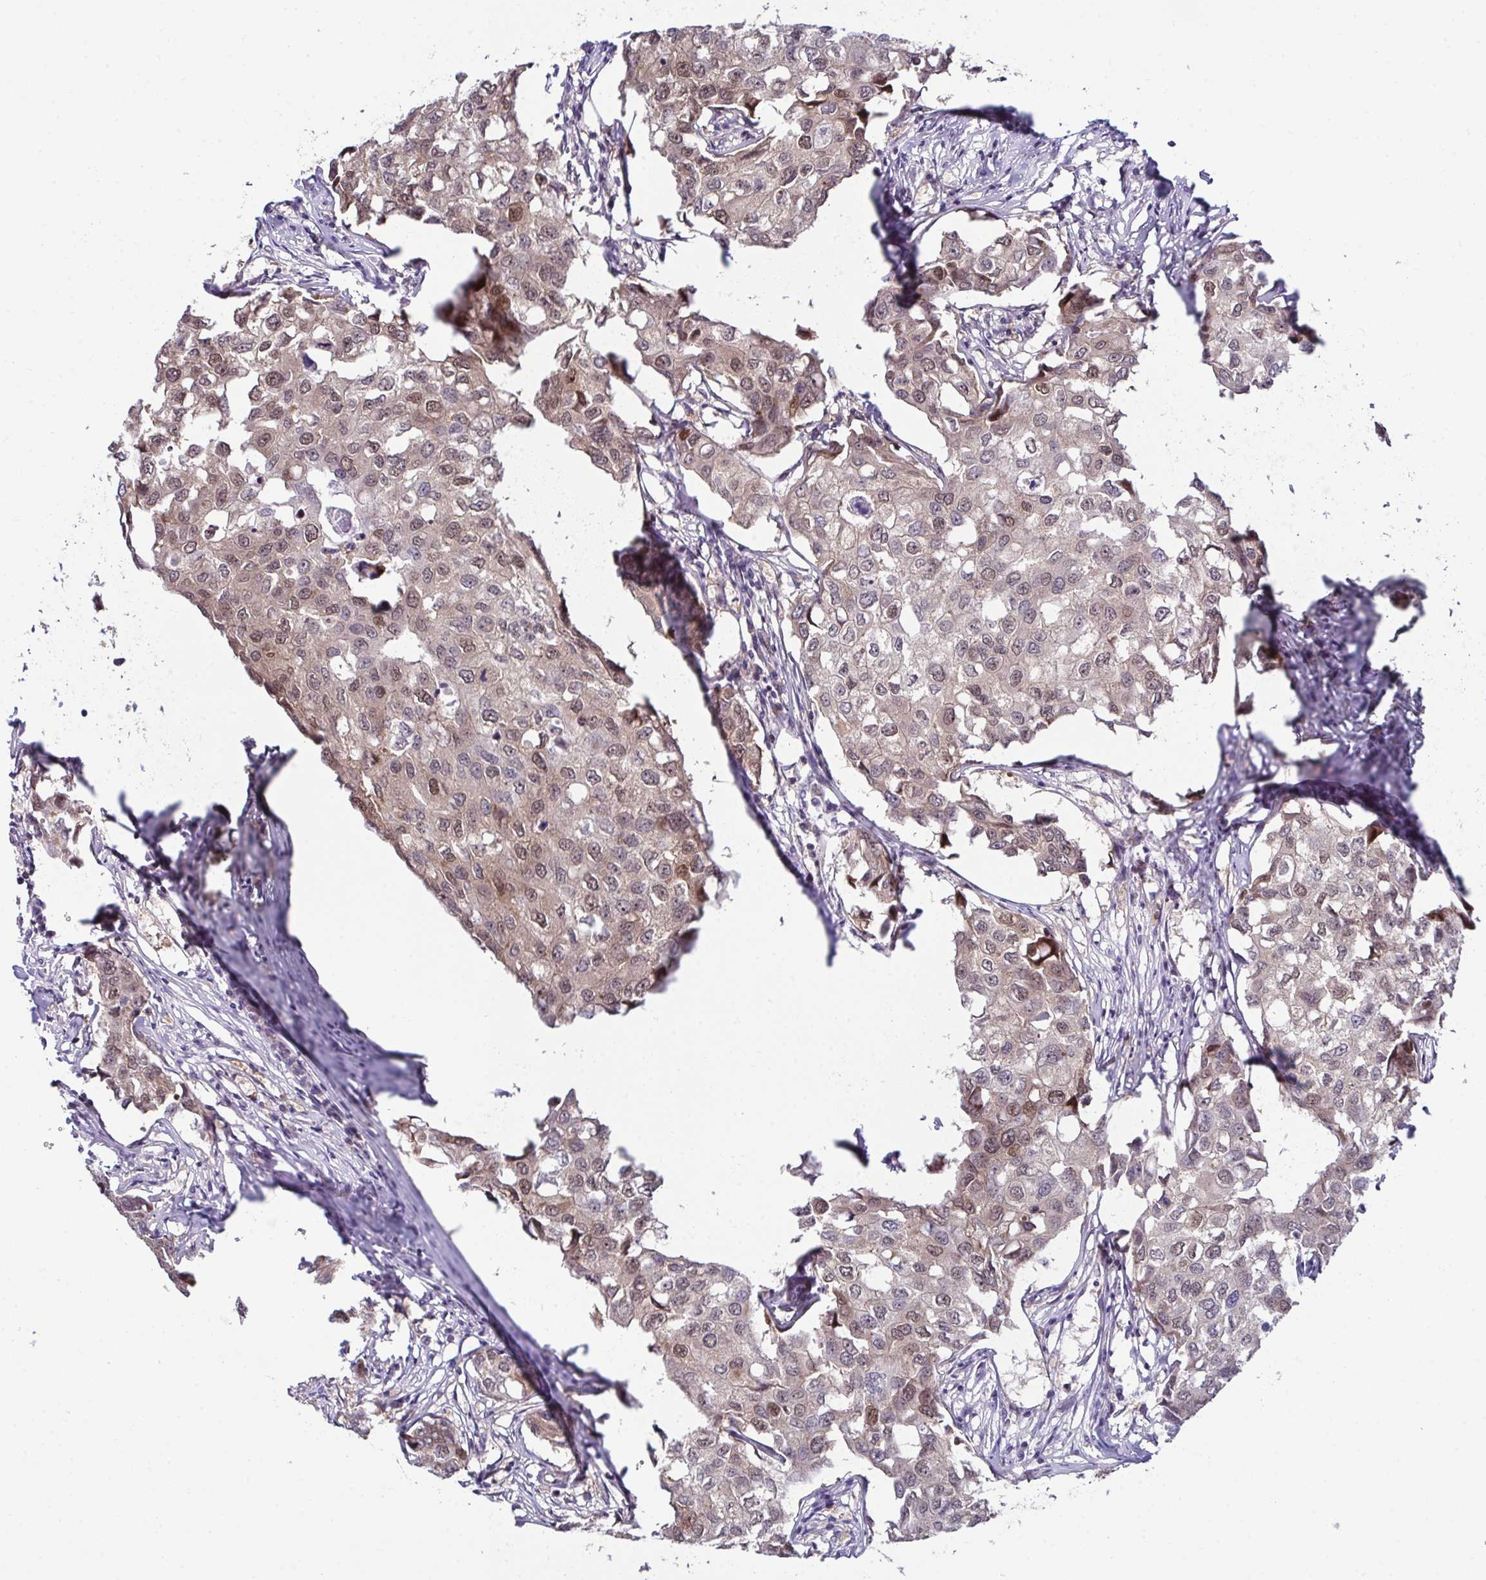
{"staining": {"intensity": "weak", "quantity": ">75%", "location": "nuclear"}, "tissue": "breast cancer", "cell_type": "Tumor cells", "image_type": "cancer", "snomed": [{"axis": "morphology", "description": "Duct carcinoma"}, {"axis": "topography", "description": "Breast"}], "caption": "Protein expression analysis of breast intraductal carcinoma reveals weak nuclear expression in about >75% of tumor cells.", "gene": "DNAJB1", "patient": {"sex": "female", "age": 27}}